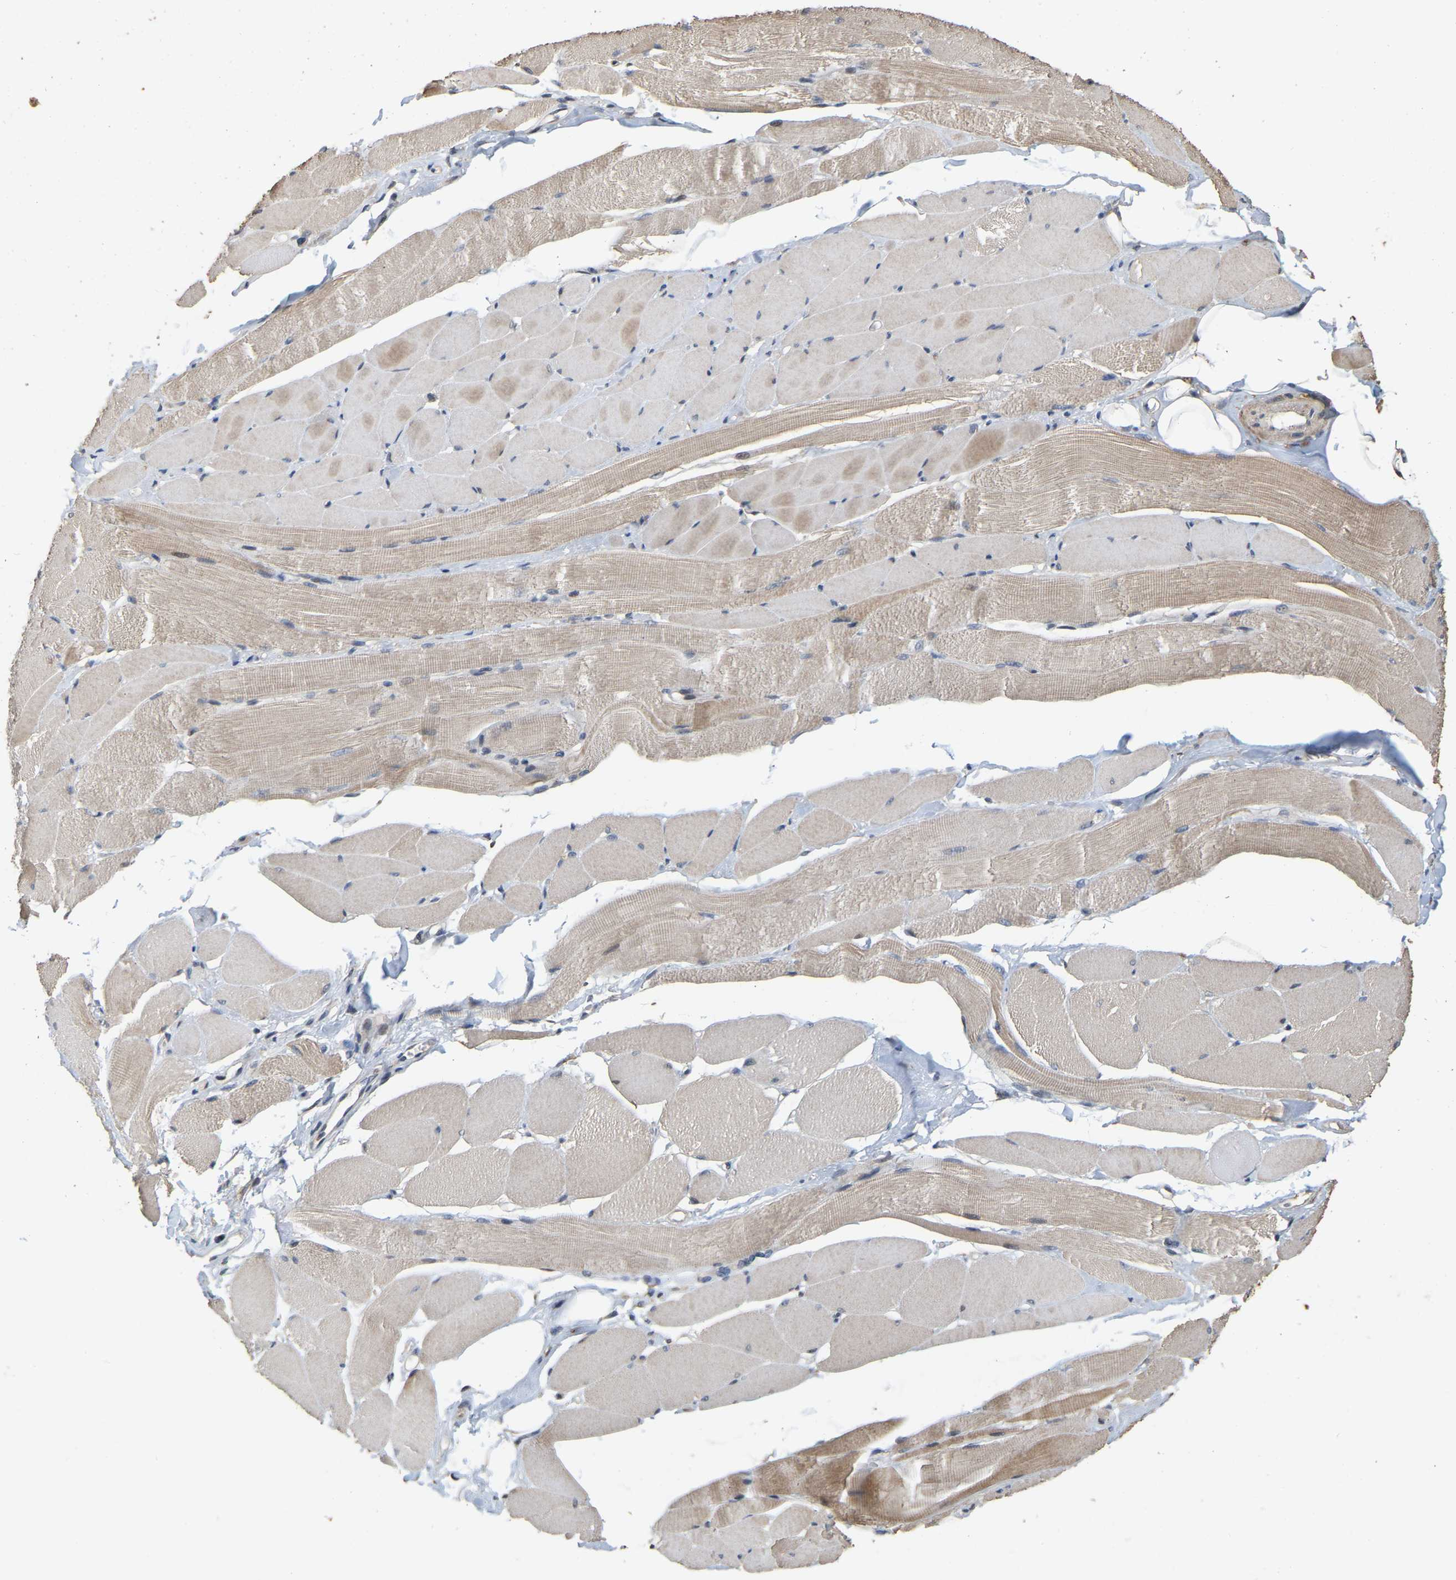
{"staining": {"intensity": "weak", "quantity": ">75%", "location": "cytoplasmic/membranous"}, "tissue": "skeletal muscle", "cell_type": "Myocytes", "image_type": "normal", "snomed": [{"axis": "morphology", "description": "Normal tissue, NOS"}, {"axis": "topography", "description": "Skeletal muscle"}, {"axis": "topography", "description": "Peripheral nerve tissue"}], "caption": "An image of skeletal muscle stained for a protein reveals weak cytoplasmic/membranous brown staining in myocytes.", "gene": "NCS1", "patient": {"sex": "female", "age": 84}}